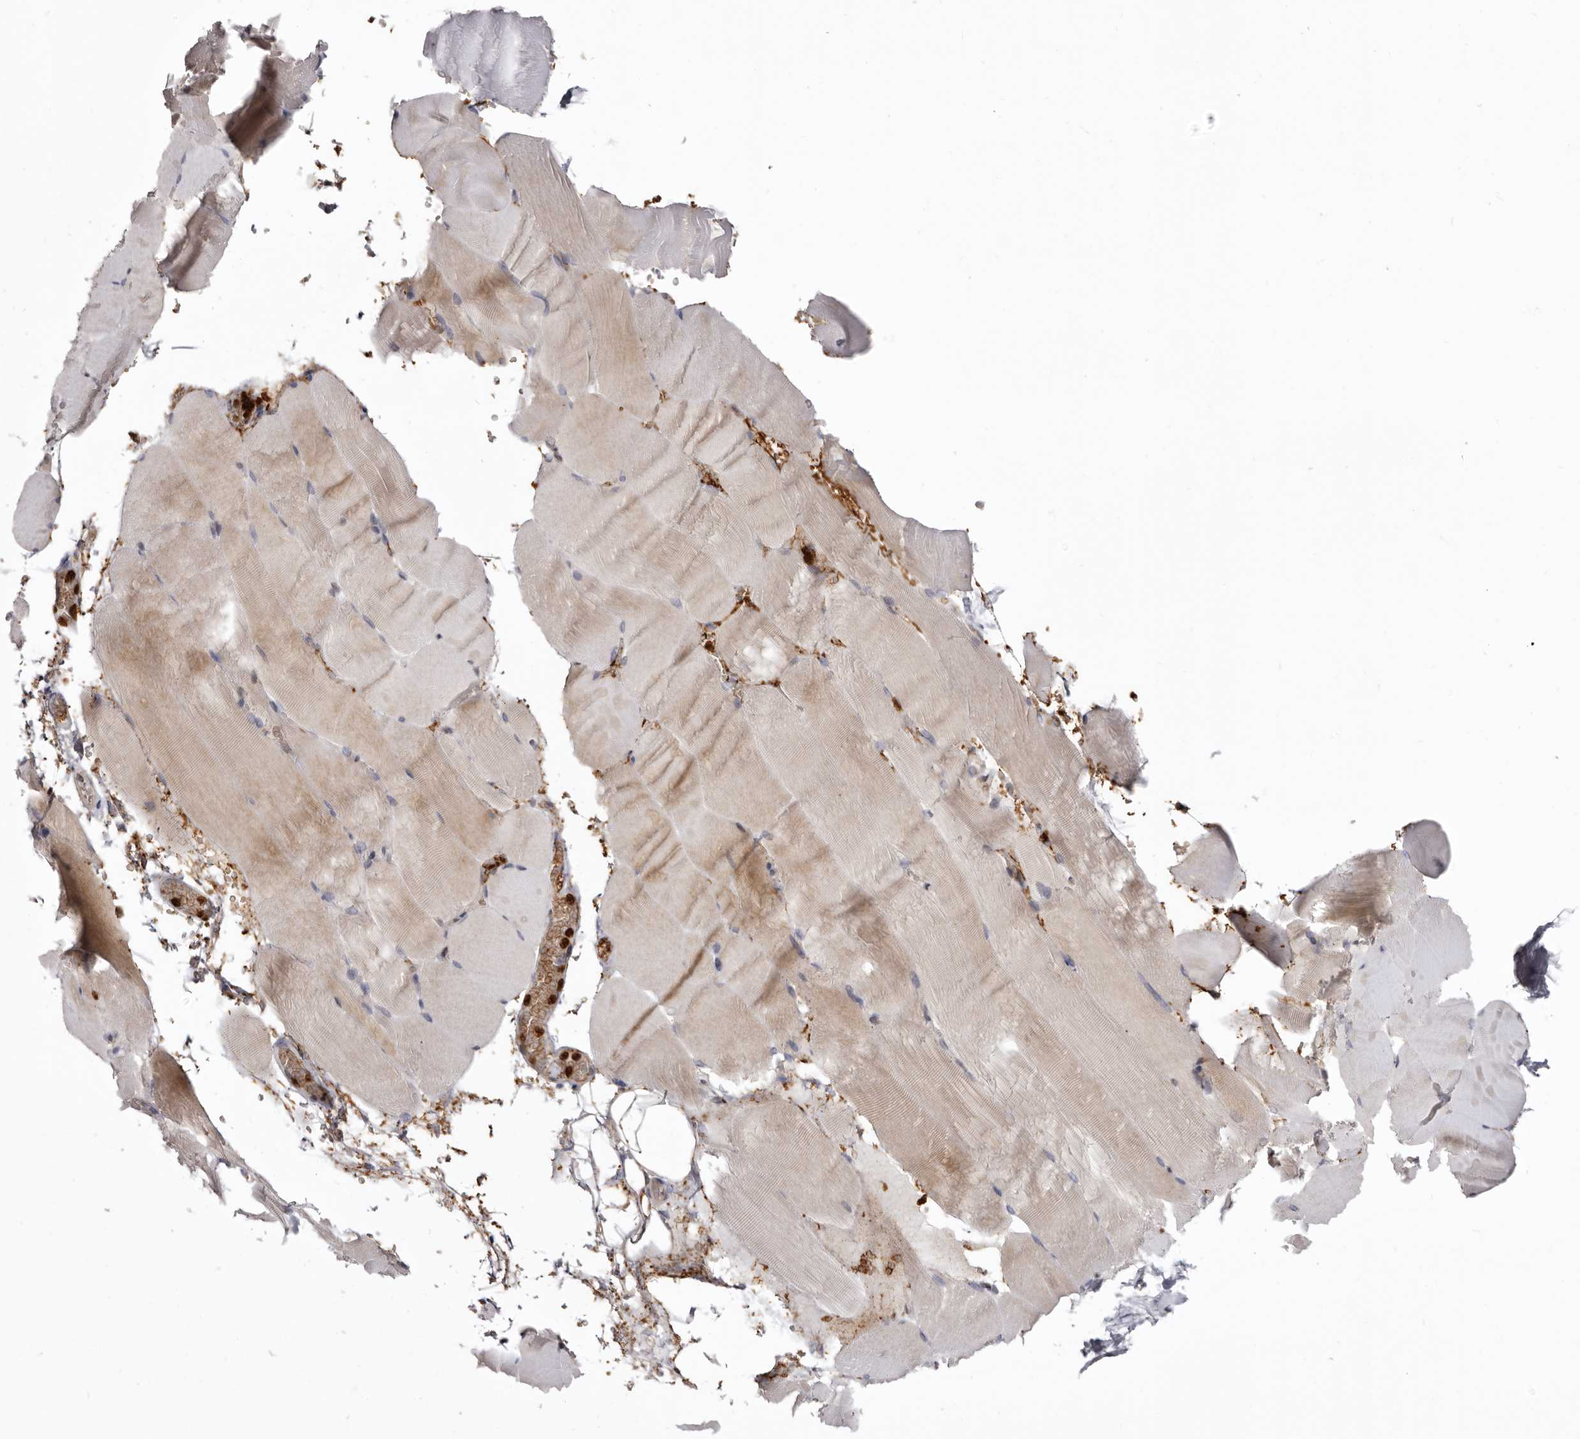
{"staining": {"intensity": "weak", "quantity": "25%-75%", "location": "cytoplasmic/membranous"}, "tissue": "skeletal muscle", "cell_type": "Myocytes", "image_type": "normal", "snomed": [{"axis": "morphology", "description": "Normal tissue, NOS"}, {"axis": "topography", "description": "Skeletal muscle"}, {"axis": "topography", "description": "Parathyroid gland"}], "caption": "Immunohistochemical staining of benign human skeletal muscle shows low levels of weak cytoplasmic/membranous positivity in approximately 25%-75% of myocytes. The staining was performed using DAB (3,3'-diaminobenzidine) to visualize the protein expression in brown, while the nuclei were stained in blue with hematoxylin (Magnification: 20x).", "gene": "C4orf3", "patient": {"sex": "female", "age": 37}}